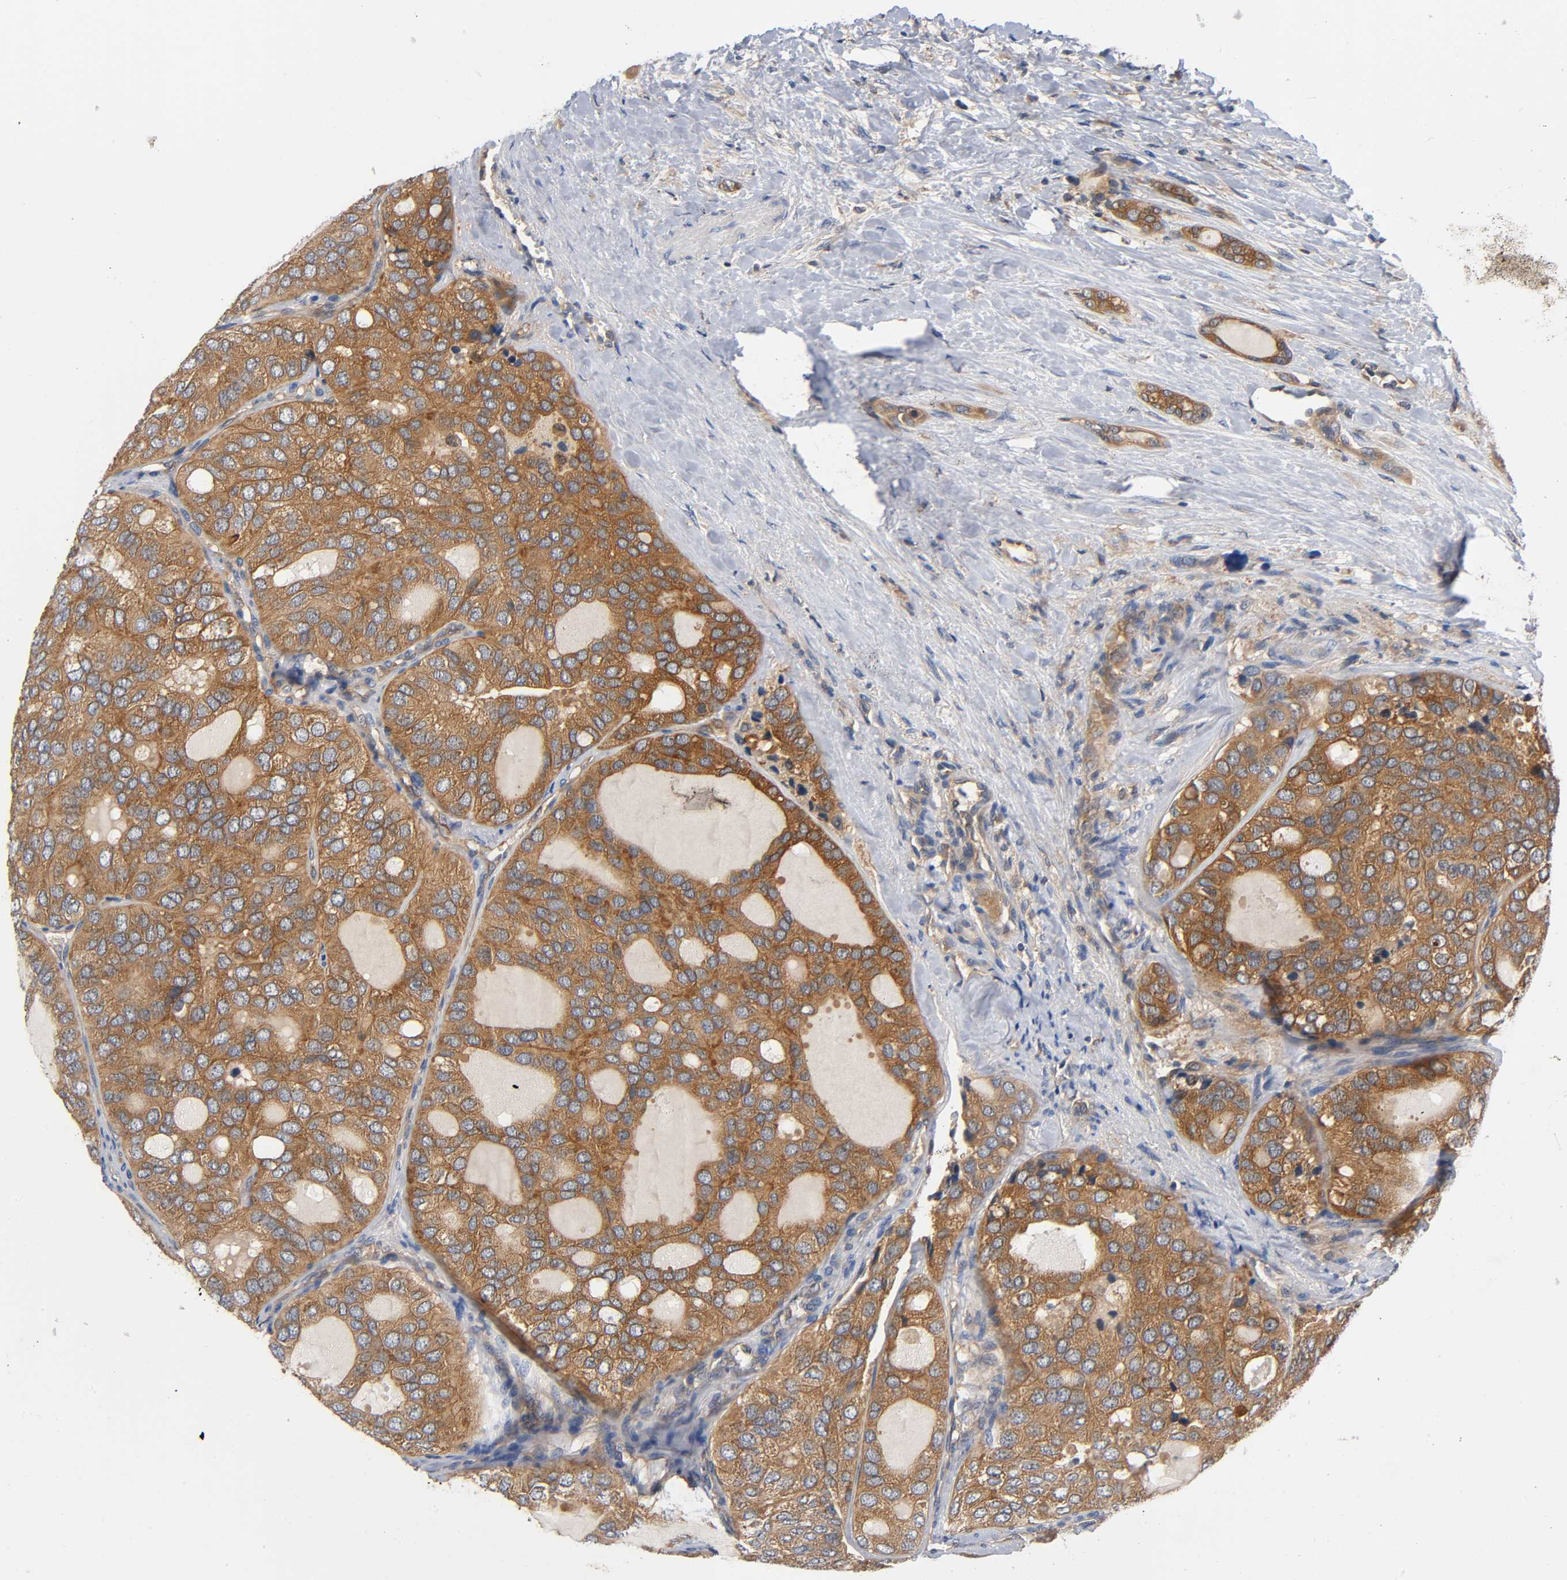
{"staining": {"intensity": "moderate", "quantity": ">75%", "location": "cytoplasmic/membranous"}, "tissue": "thyroid cancer", "cell_type": "Tumor cells", "image_type": "cancer", "snomed": [{"axis": "morphology", "description": "Follicular adenoma carcinoma, NOS"}, {"axis": "topography", "description": "Thyroid gland"}], "caption": "Thyroid follicular adenoma carcinoma was stained to show a protein in brown. There is medium levels of moderate cytoplasmic/membranous positivity in about >75% of tumor cells.", "gene": "PRKAB1", "patient": {"sex": "male", "age": 75}}